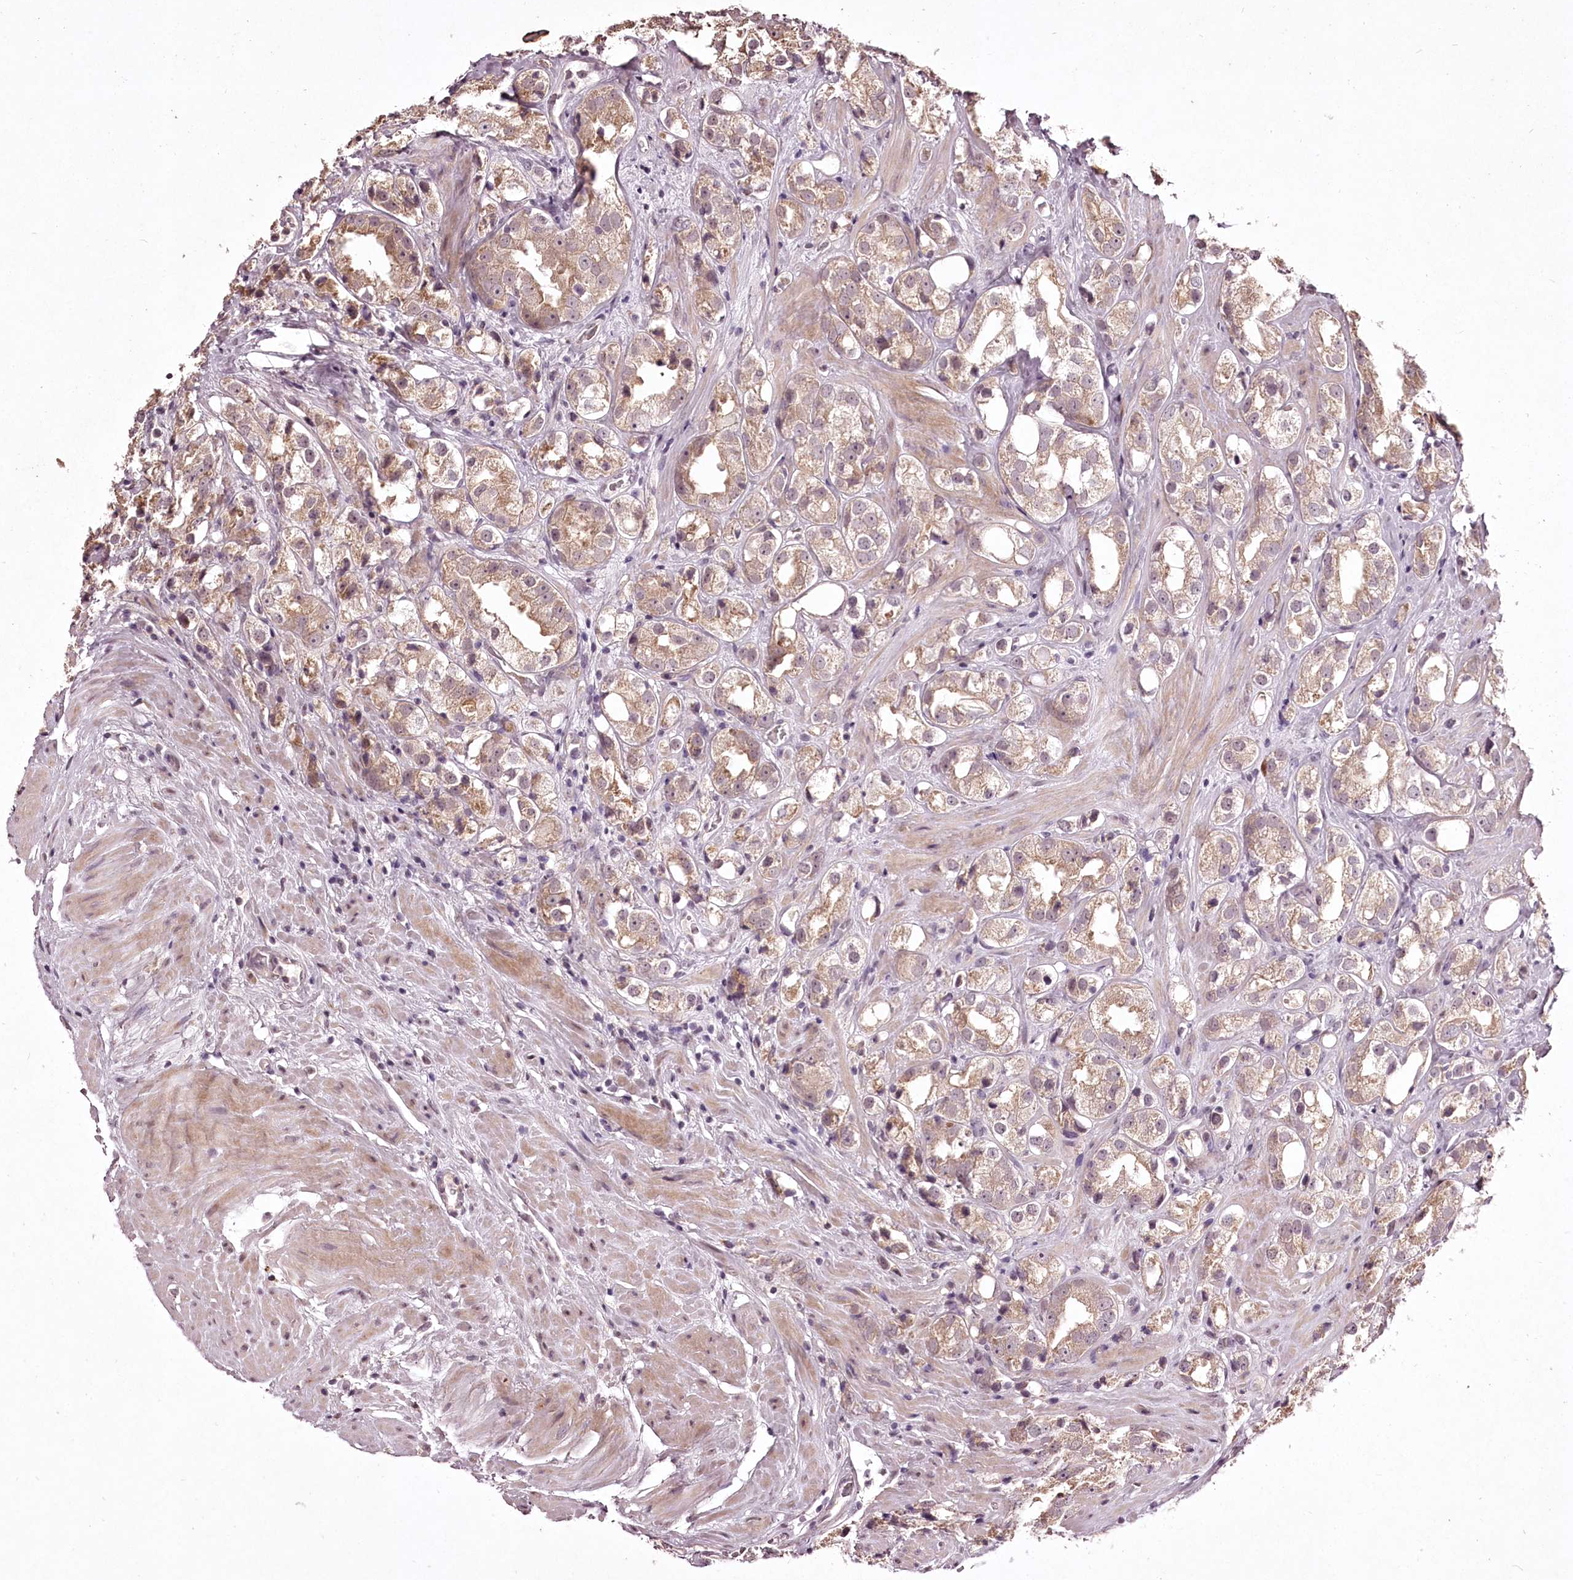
{"staining": {"intensity": "weak", "quantity": ">75%", "location": "cytoplasmic/membranous"}, "tissue": "prostate cancer", "cell_type": "Tumor cells", "image_type": "cancer", "snomed": [{"axis": "morphology", "description": "Adenocarcinoma, NOS"}, {"axis": "topography", "description": "Prostate"}], "caption": "This is an image of IHC staining of adenocarcinoma (prostate), which shows weak positivity in the cytoplasmic/membranous of tumor cells.", "gene": "ADRA1D", "patient": {"sex": "male", "age": 79}}